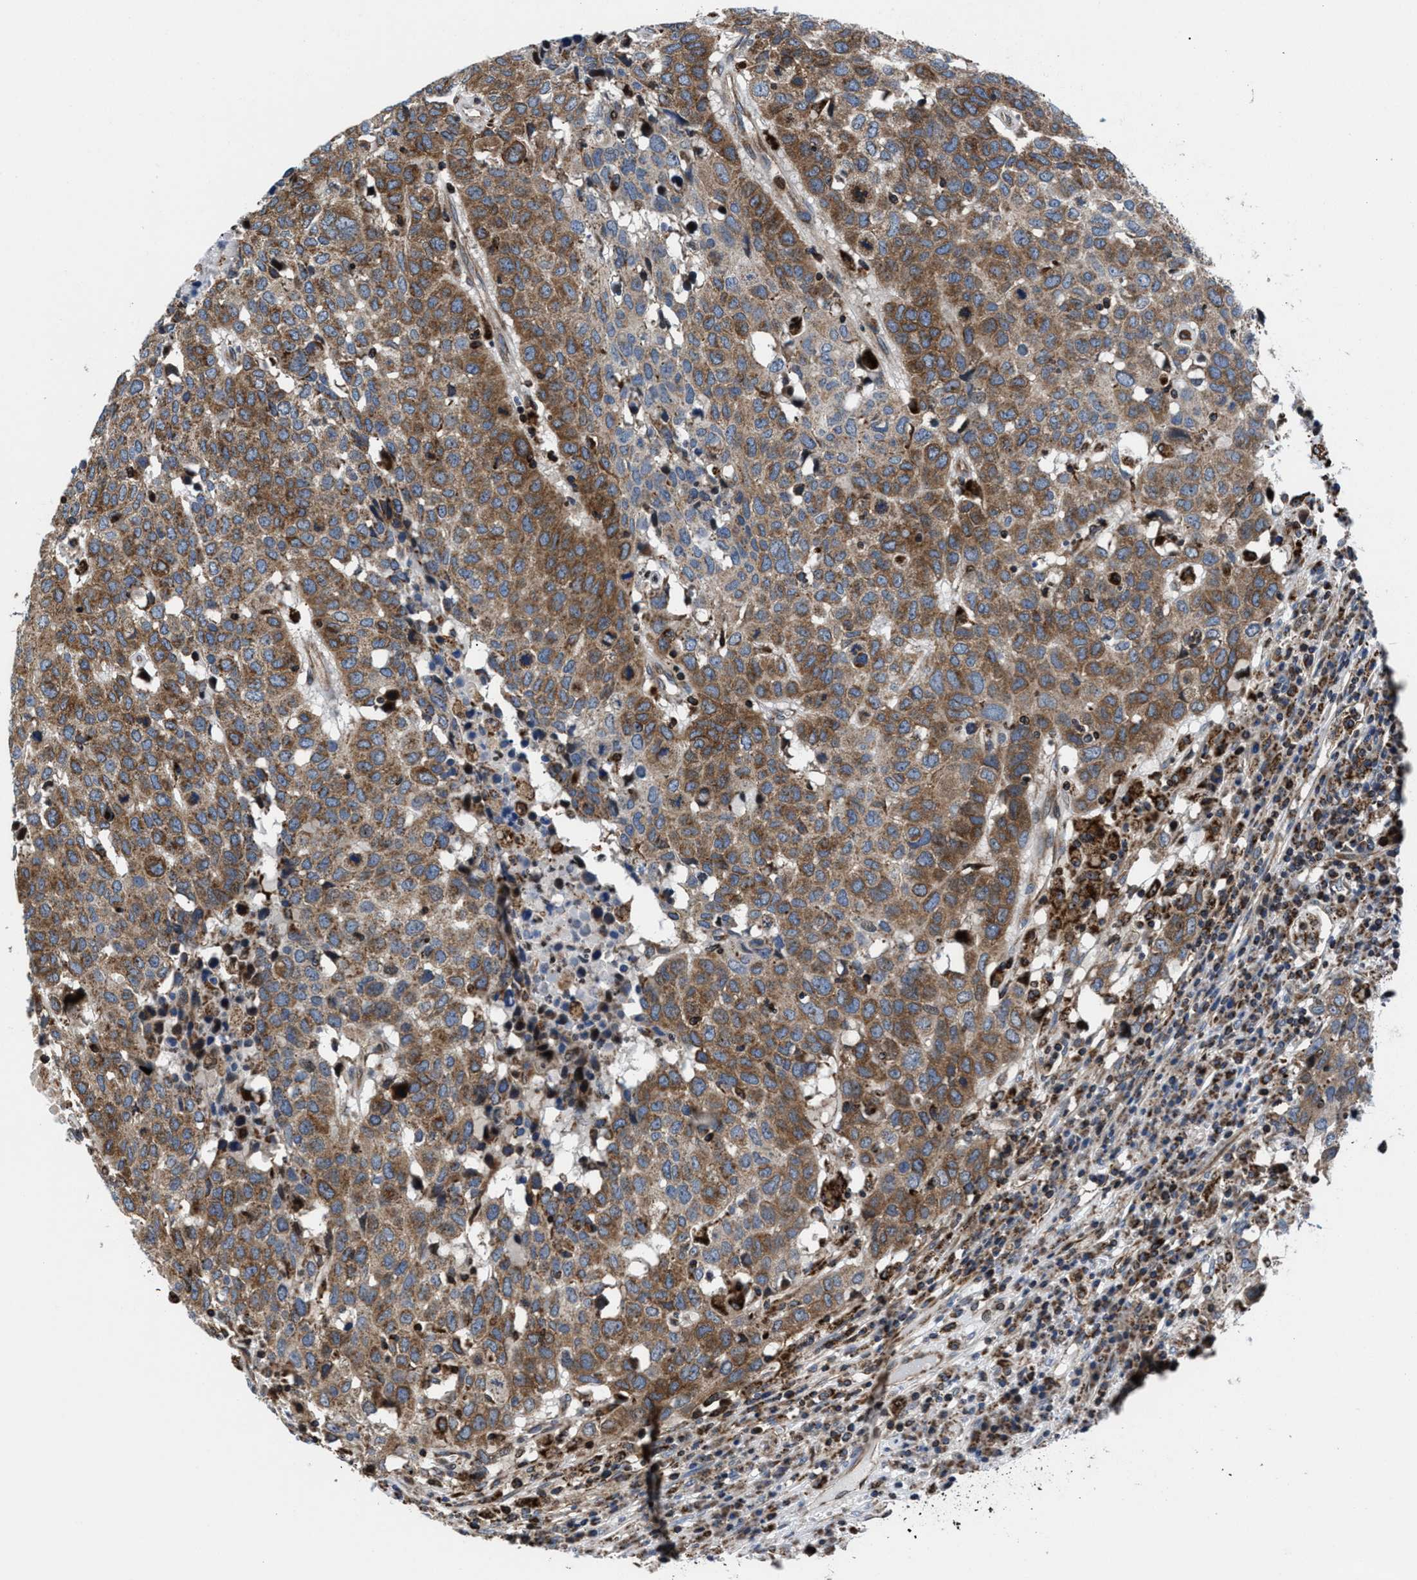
{"staining": {"intensity": "moderate", "quantity": ">75%", "location": "cytoplasmic/membranous"}, "tissue": "head and neck cancer", "cell_type": "Tumor cells", "image_type": "cancer", "snomed": [{"axis": "morphology", "description": "Squamous cell carcinoma, NOS"}, {"axis": "topography", "description": "Head-Neck"}], "caption": "Head and neck squamous cell carcinoma stained with immunohistochemistry (IHC) demonstrates moderate cytoplasmic/membranous positivity in about >75% of tumor cells.", "gene": "PRR15L", "patient": {"sex": "male", "age": 66}}